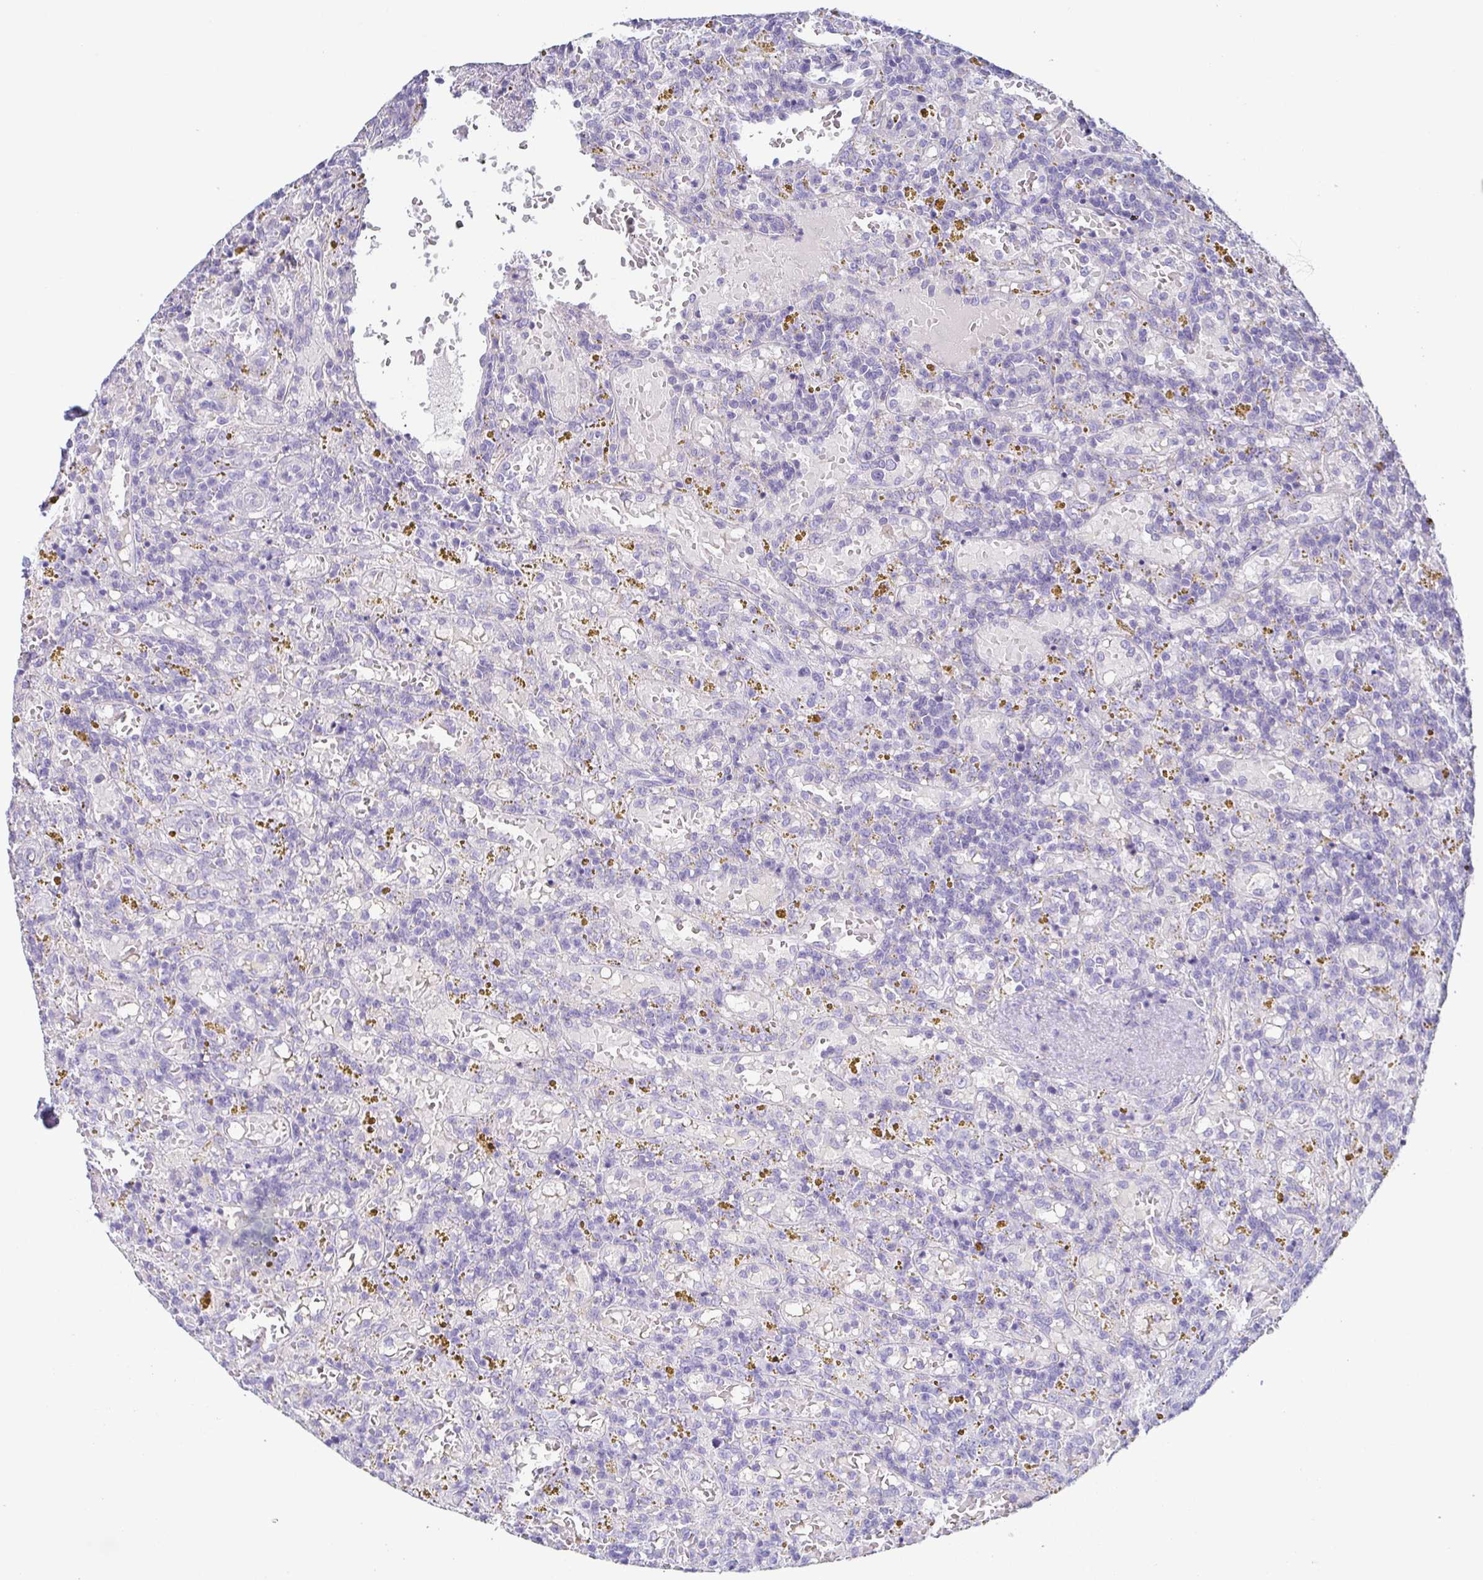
{"staining": {"intensity": "negative", "quantity": "none", "location": "none"}, "tissue": "lymphoma", "cell_type": "Tumor cells", "image_type": "cancer", "snomed": [{"axis": "morphology", "description": "Malignant lymphoma, non-Hodgkin's type, Low grade"}, {"axis": "topography", "description": "Spleen"}], "caption": "The photomicrograph displays no significant expression in tumor cells of lymphoma.", "gene": "PRR4", "patient": {"sex": "female", "age": 65}}